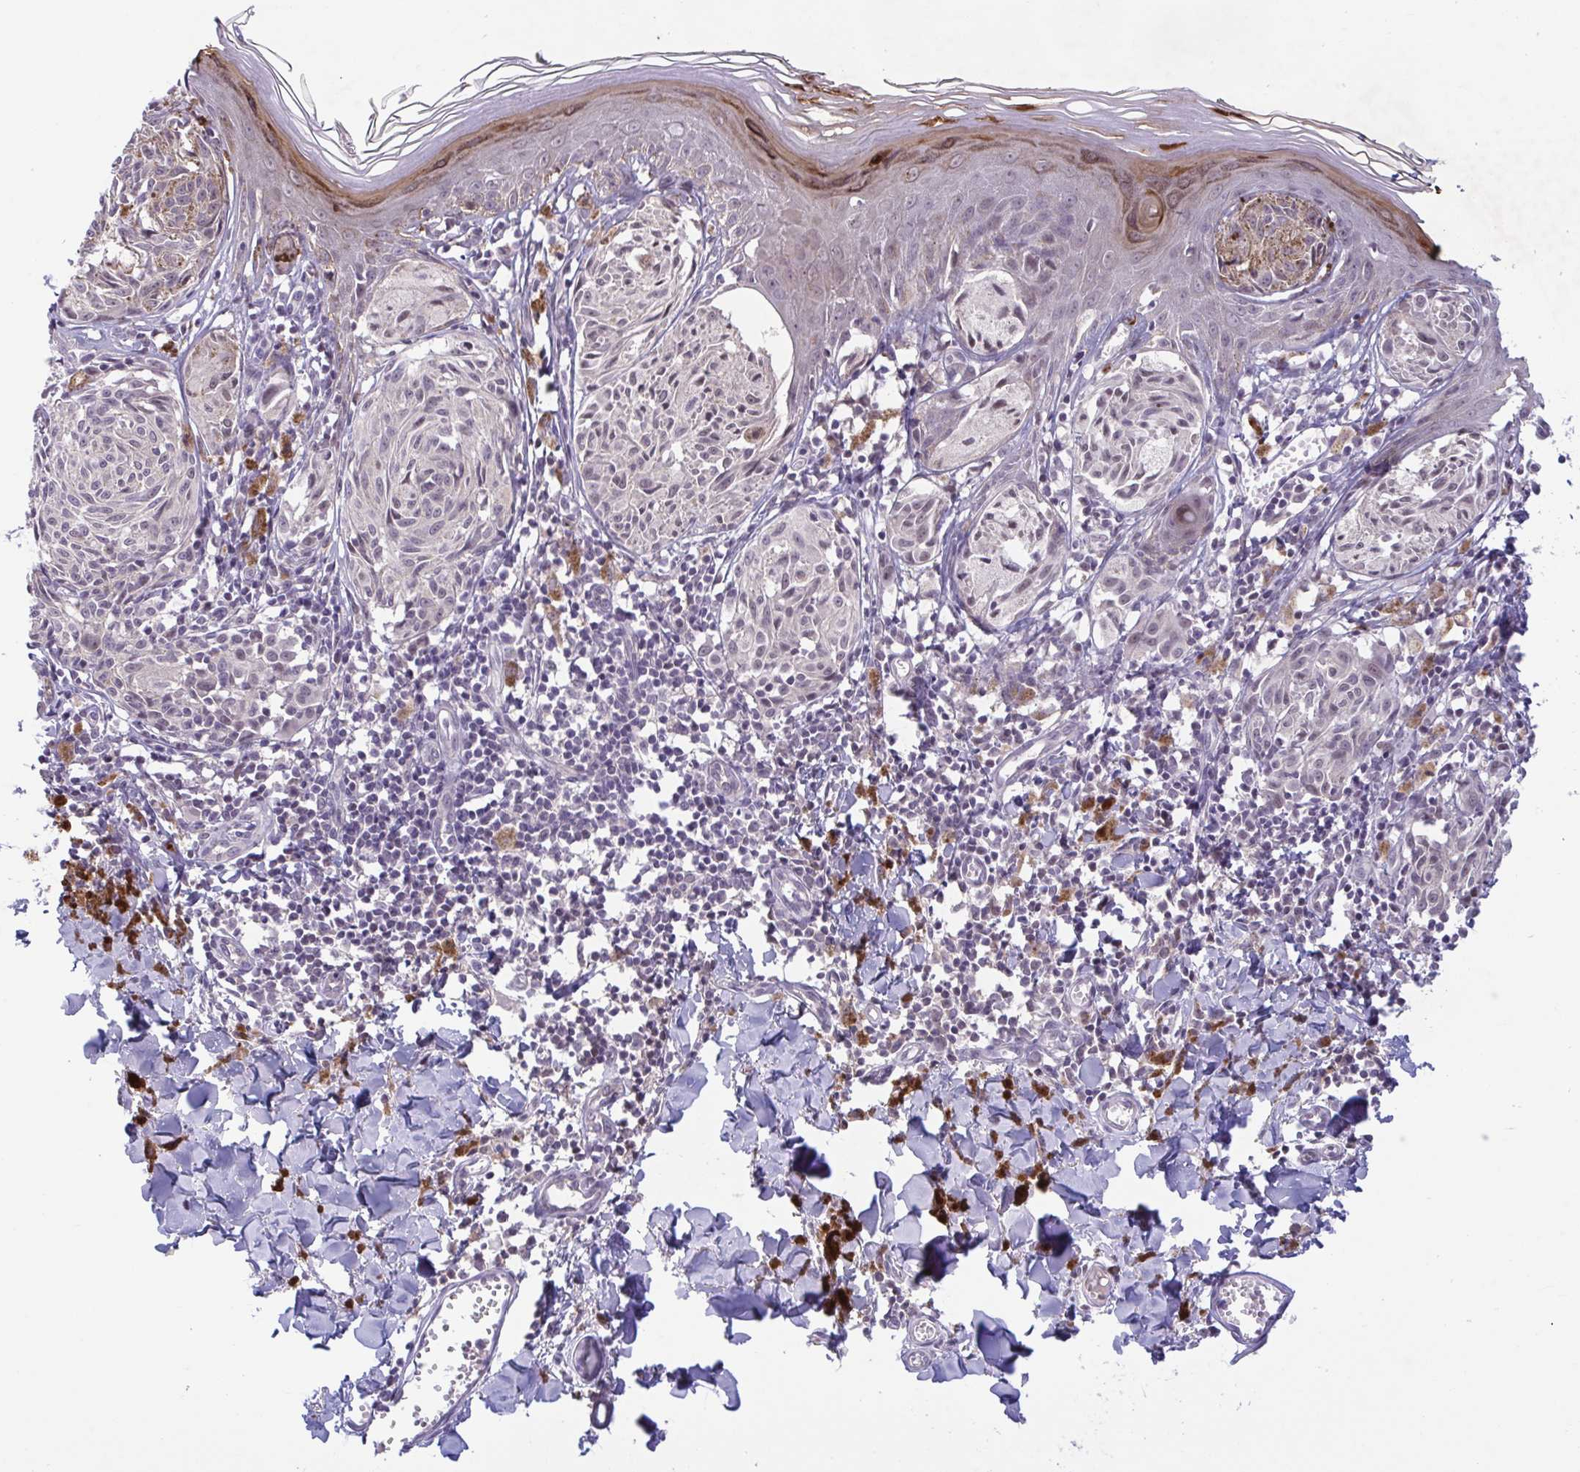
{"staining": {"intensity": "negative", "quantity": "none", "location": "none"}, "tissue": "melanoma", "cell_type": "Tumor cells", "image_type": "cancer", "snomed": [{"axis": "morphology", "description": "Malignant melanoma, NOS"}, {"axis": "topography", "description": "Skin"}], "caption": "High magnification brightfield microscopy of melanoma stained with DAB (3,3'-diaminobenzidine) (brown) and counterstained with hematoxylin (blue): tumor cells show no significant expression.", "gene": "TTC7B", "patient": {"sex": "female", "age": 38}}